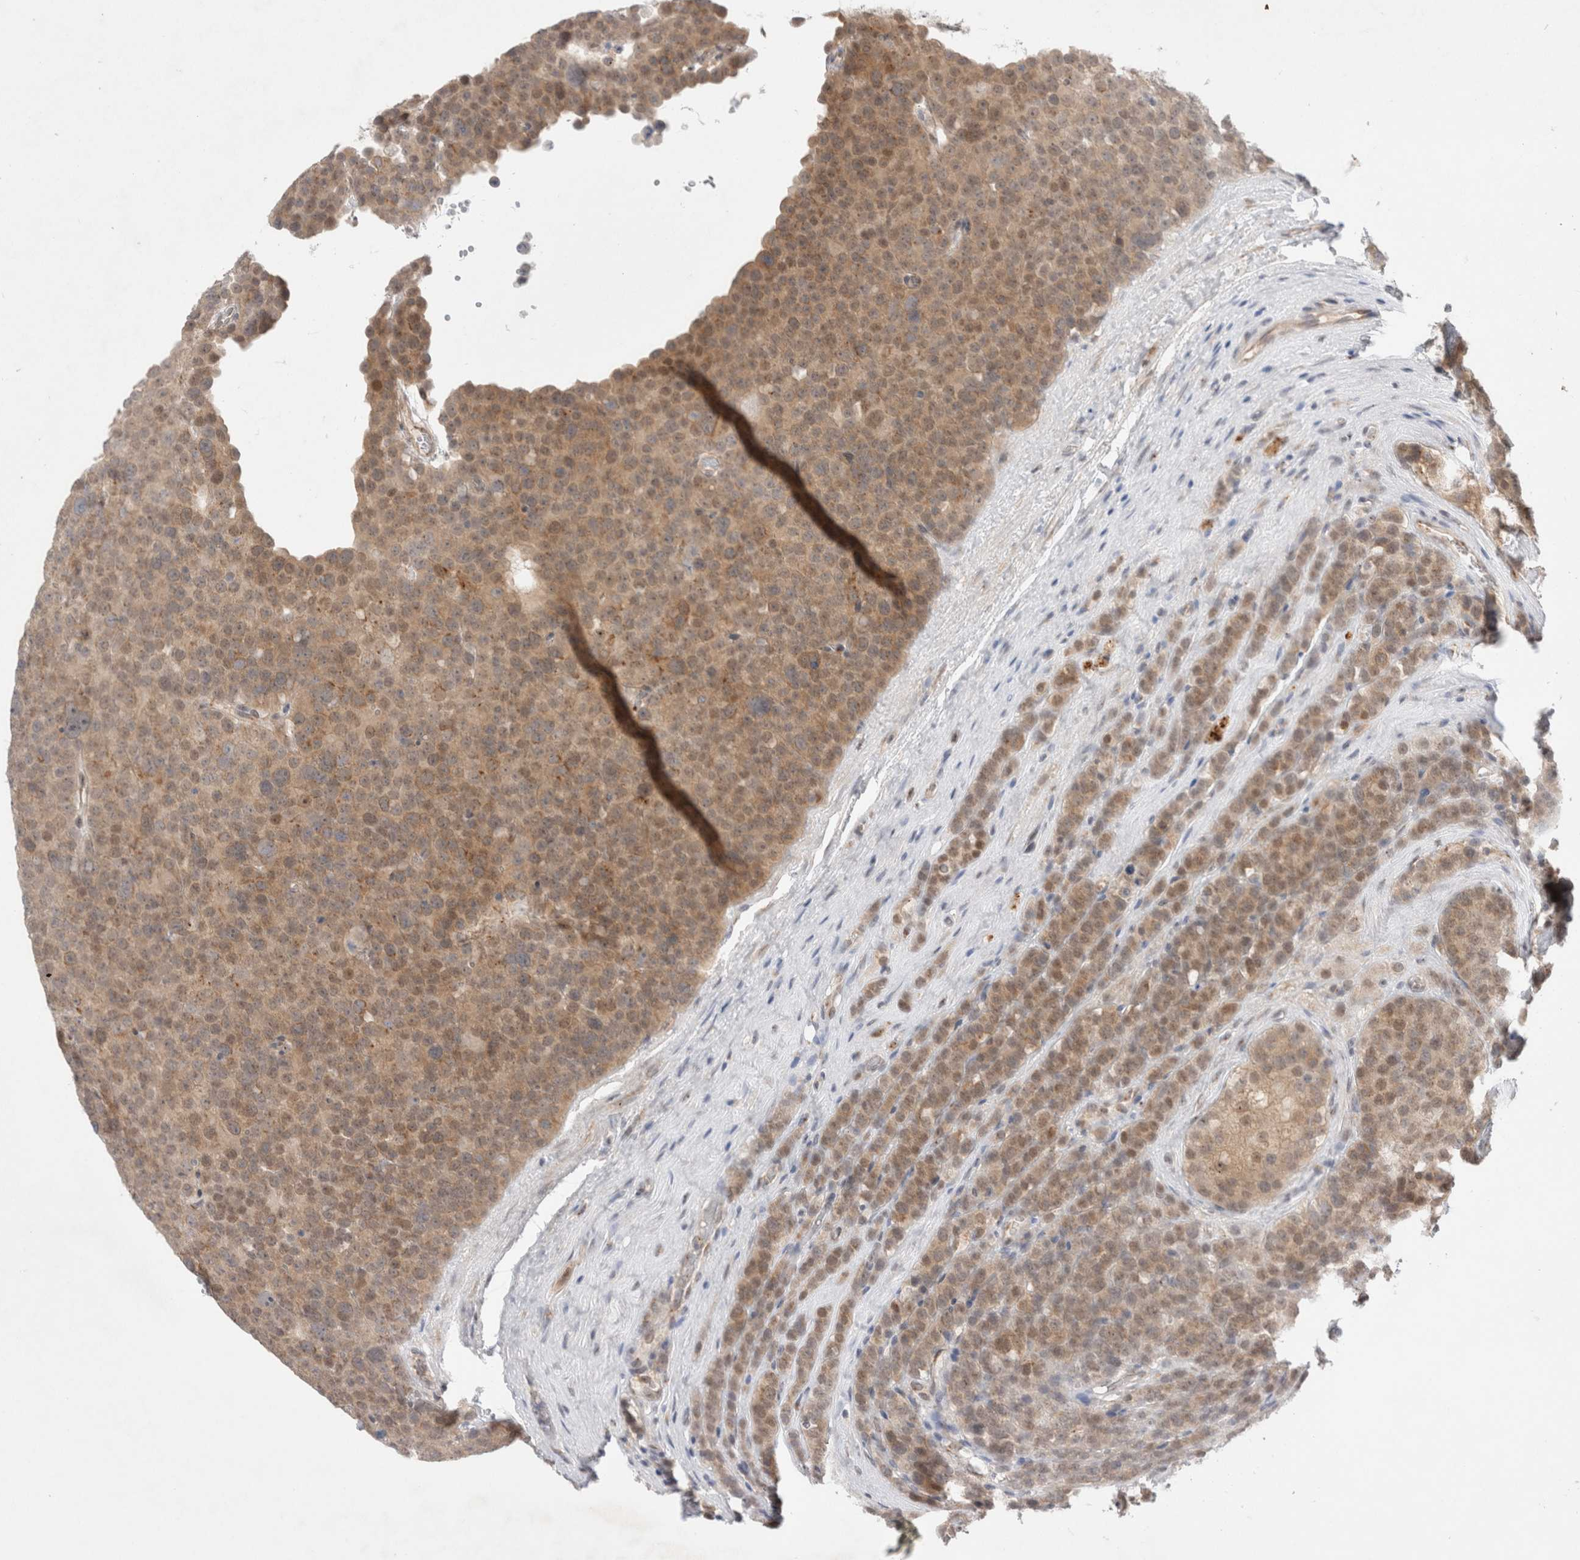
{"staining": {"intensity": "moderate", "quantity": ">75%", "location": "cytoplasmic/membranous"}, "tissue": "testis cancer", "cell_type": "Tumor cells", "image_type": "cancer", "snomed": [{"axis": "morphology", "description": "Seminoma, NOS"}, {"axis": "topography", "description": "Testis"}], "caption": "IHC of human seminoma (testis) reveals medium levels of moderate cytoplasmic/membranous positivity in approximately >75% of tumor cells. The staining is performed using DAB brown chromogen to label protein expression. The nuclei are counter-stained blue using hematoxylin.", "gene": "BICD2", "patient": {"sex": "male", "age": 71}}